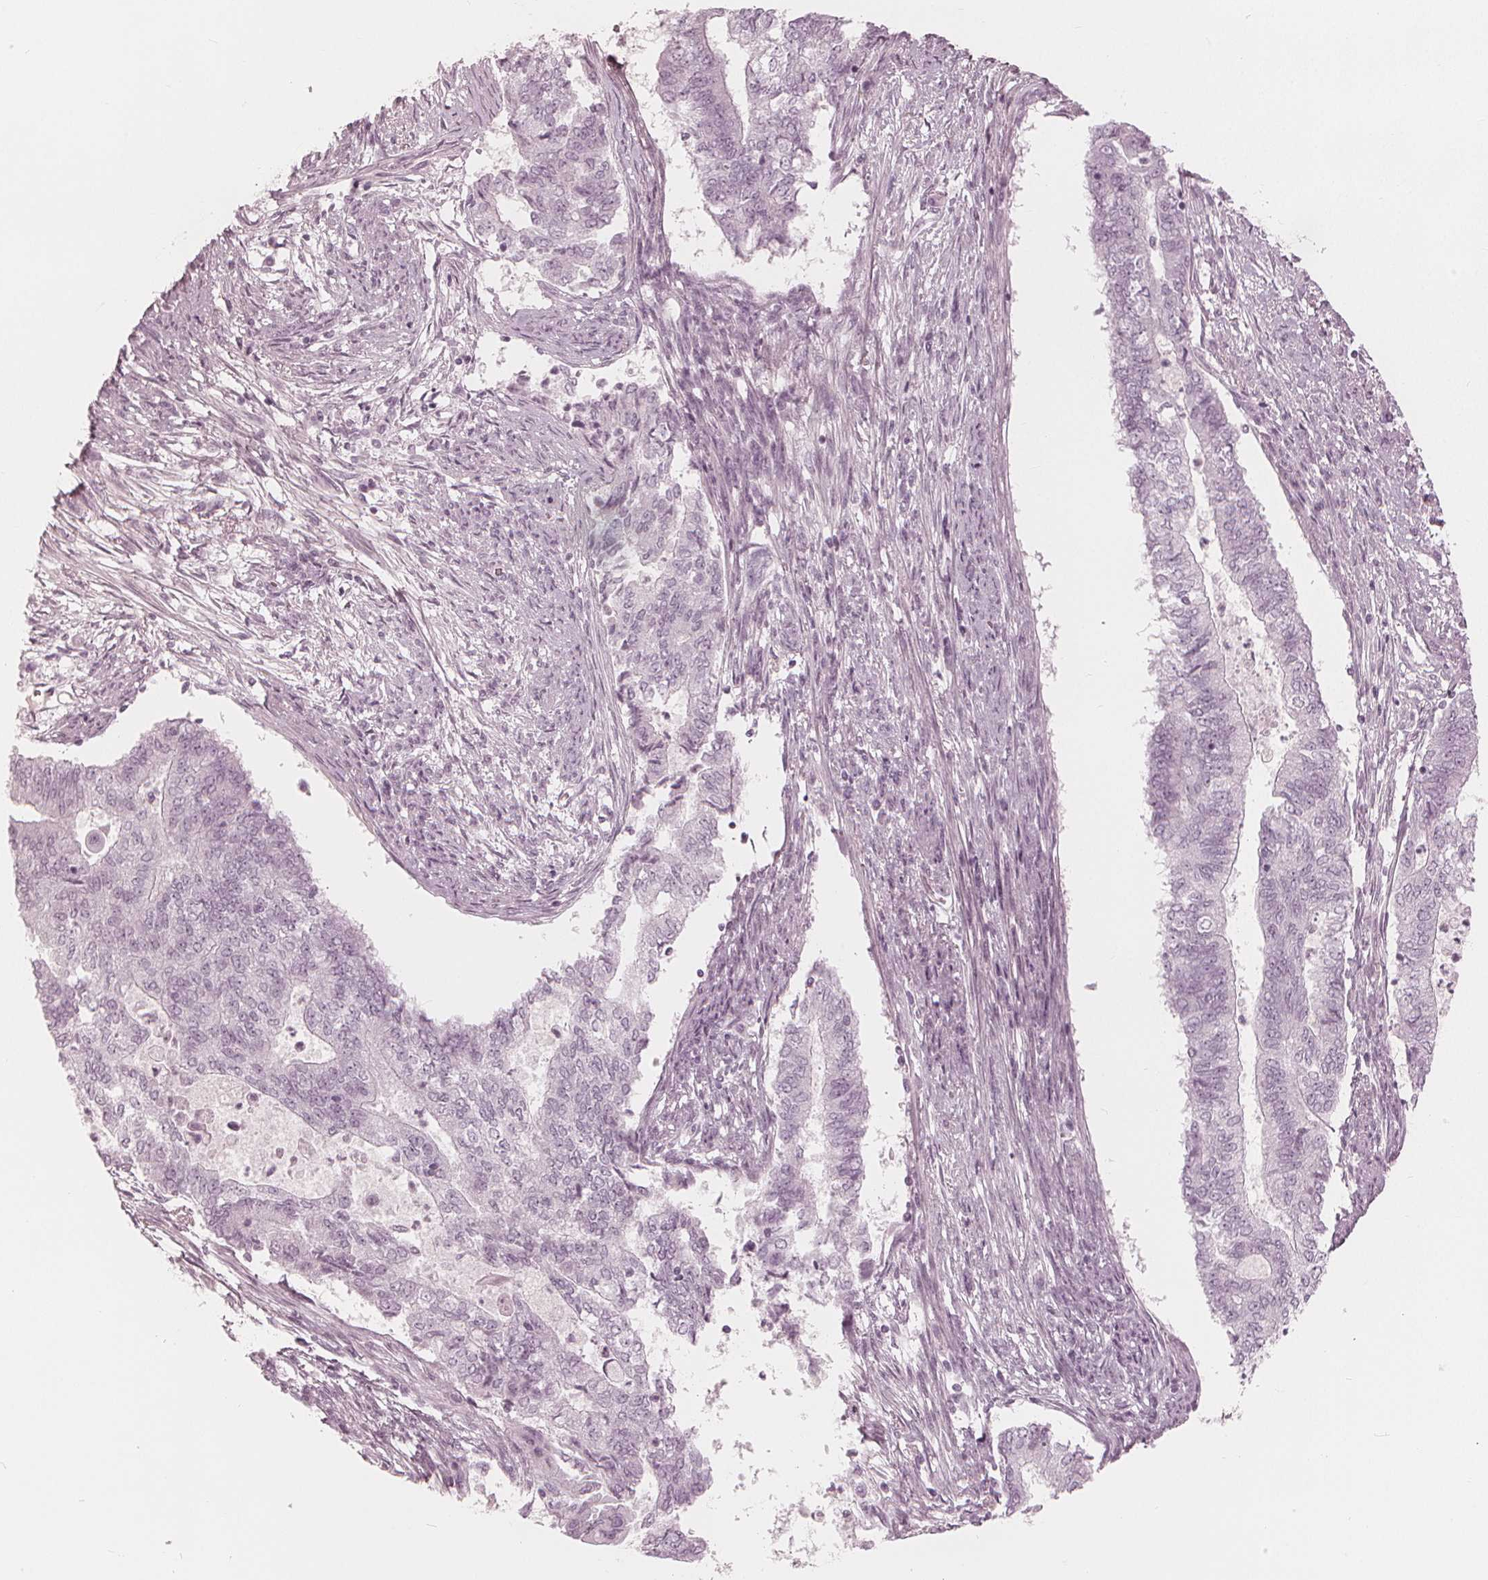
{"staining": {"intensity": "negative", "quantity": "none", "location": "none"}, "tissue": "endometrial cancer", "cell_type": "Tumor cells", "image_type": "cancer", "snomed": [{"axis": "morphology", "description": "Adenocarcinoma, NOS"}, {"axis": "topography", "description": "Endometrium"}], "caption": "Endometrial adenocarcinoma was stained to show a protein in brown. There is no significant staining in tumor cells. Brightfield microscopy of immunohistochemistry (IHC) stained with DAB (3,3'-diaminobenzidine) (brown) and hematoxylin (blue), captured at high magnification.", "gene": "PAEP", "patient": {"sex": "female", "age": 65}}